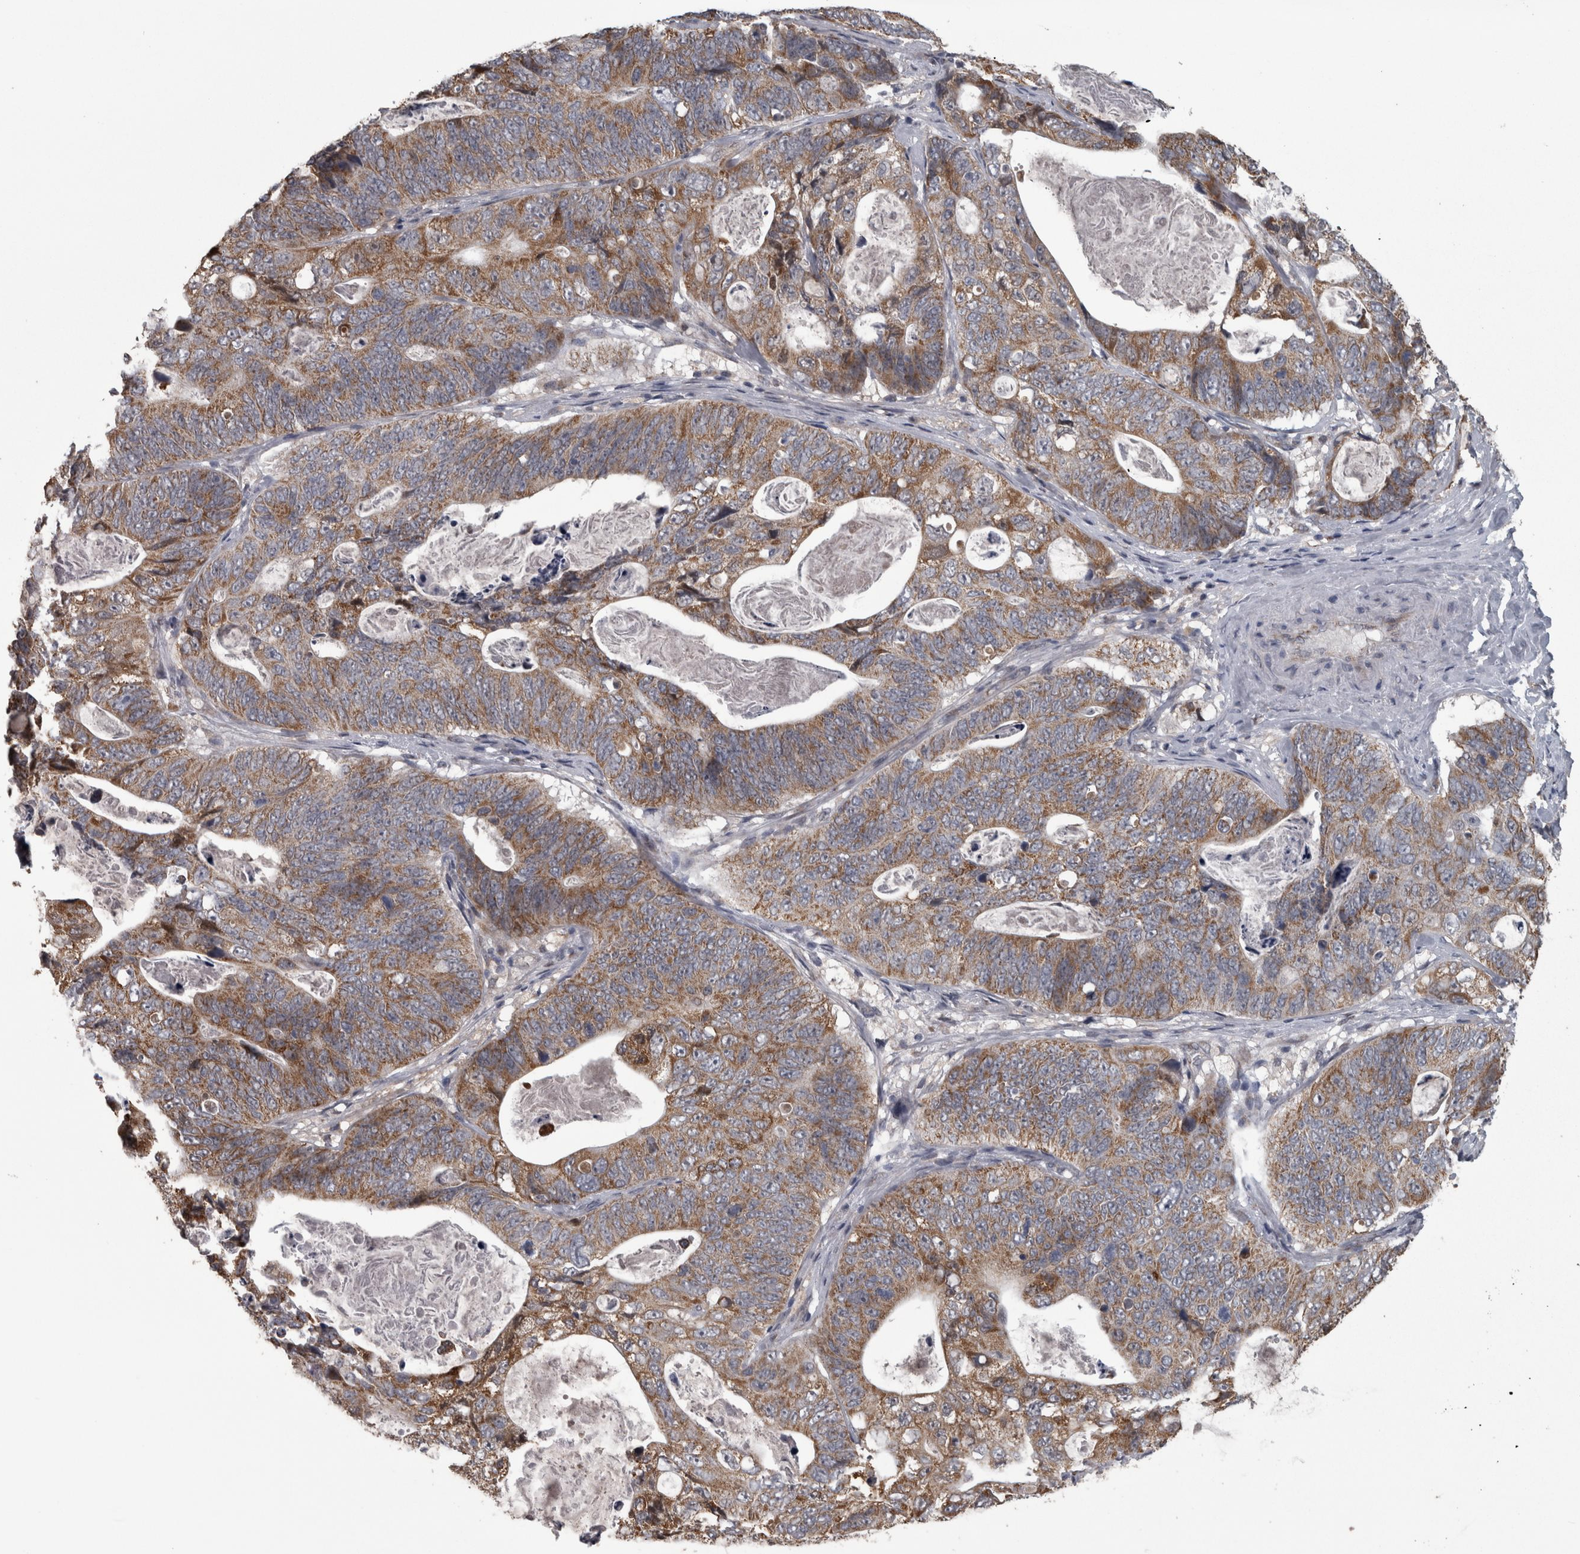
{"staining": {"intensity": "moderate", "quantity": ">75%", "location": "cytoplasmic/membranous"}, "tissue": "stomach cancer", "cell_type": "Tumor cells", "image_type": "cancer", "snomed": [{"axis": "morphology", "description": "Normal tissue, NOS"}, {"axis": "morphology", "description": "Adenocarcinoma, NOS"}, {"axis": "topography", "description": "Stomach"}], "caption": "High-magnification brightfield microscopy of stomach cancer (adenocarcinoma) stained with DAB (brown) and counterstained with hematoxylin (blue). tumor cells exhibit moderate cytoplasmic/membranous positivity is present in about>75% of cells. (DAB IHC with brightfield microscopy, high magnification).", "gene": "DBT", "patient": {"sex": "female", "age": 89}}